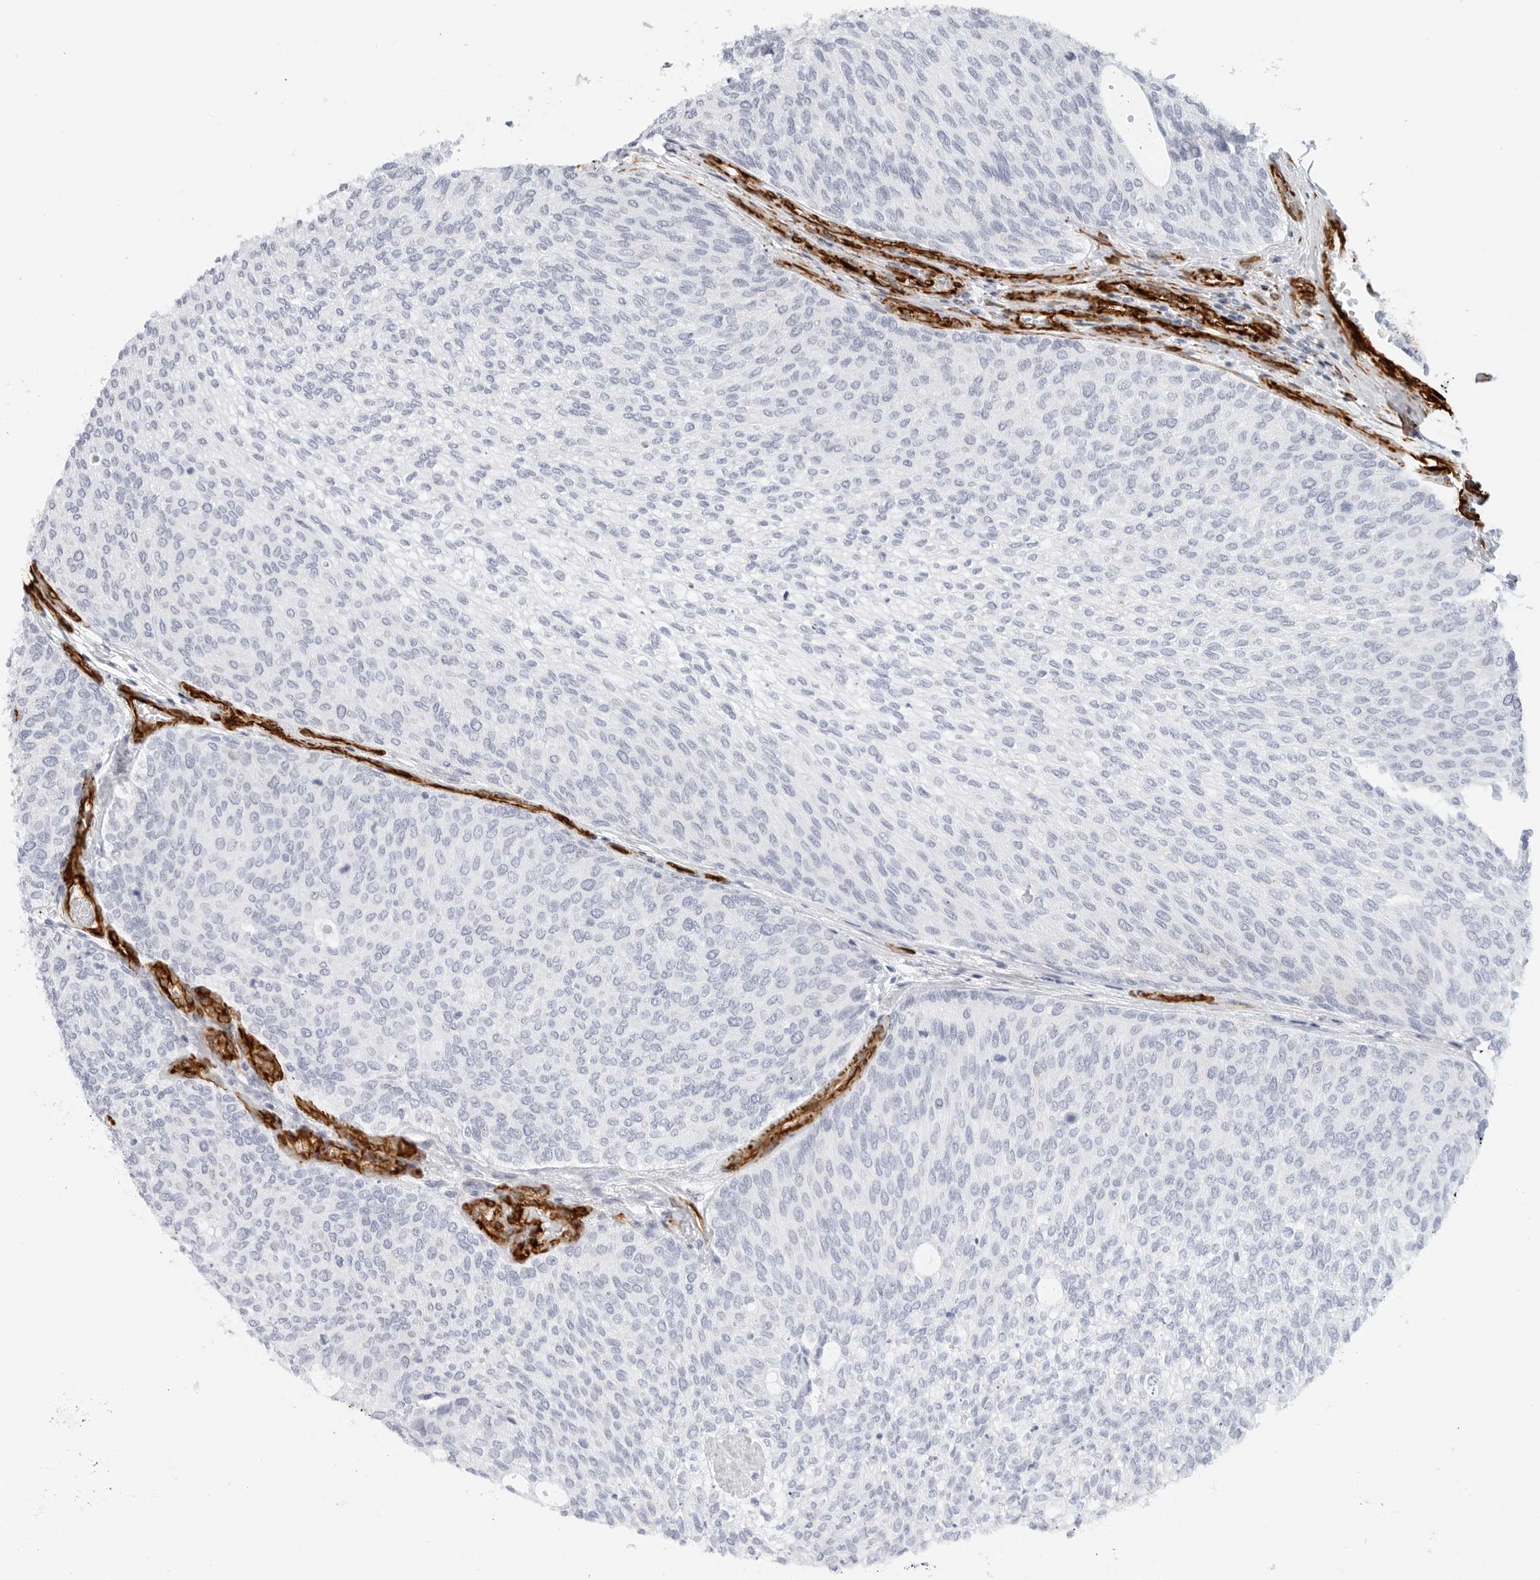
{"staining": {"intensity": "negative", "quantity": "none", "location": "none"}, "tissue": "urothelial cancer", "cell_type": "Tumor cells", "image_type": "cancer", "snomed": [{"axis": "morphology", "description": "Urothelial carcinoma, Low grade"}, {"axis": "topography", "description": "Urinary bladder"}], "caption": "Histopathology image shows no significant protein positivity in tumor cells of urothelial carcinoma (low-grade). (Immunohistochemistry (ihc), brightfield microscopy, high magnification).", "gene": "NES", "patient": {"sex": "female", "age": 79}}